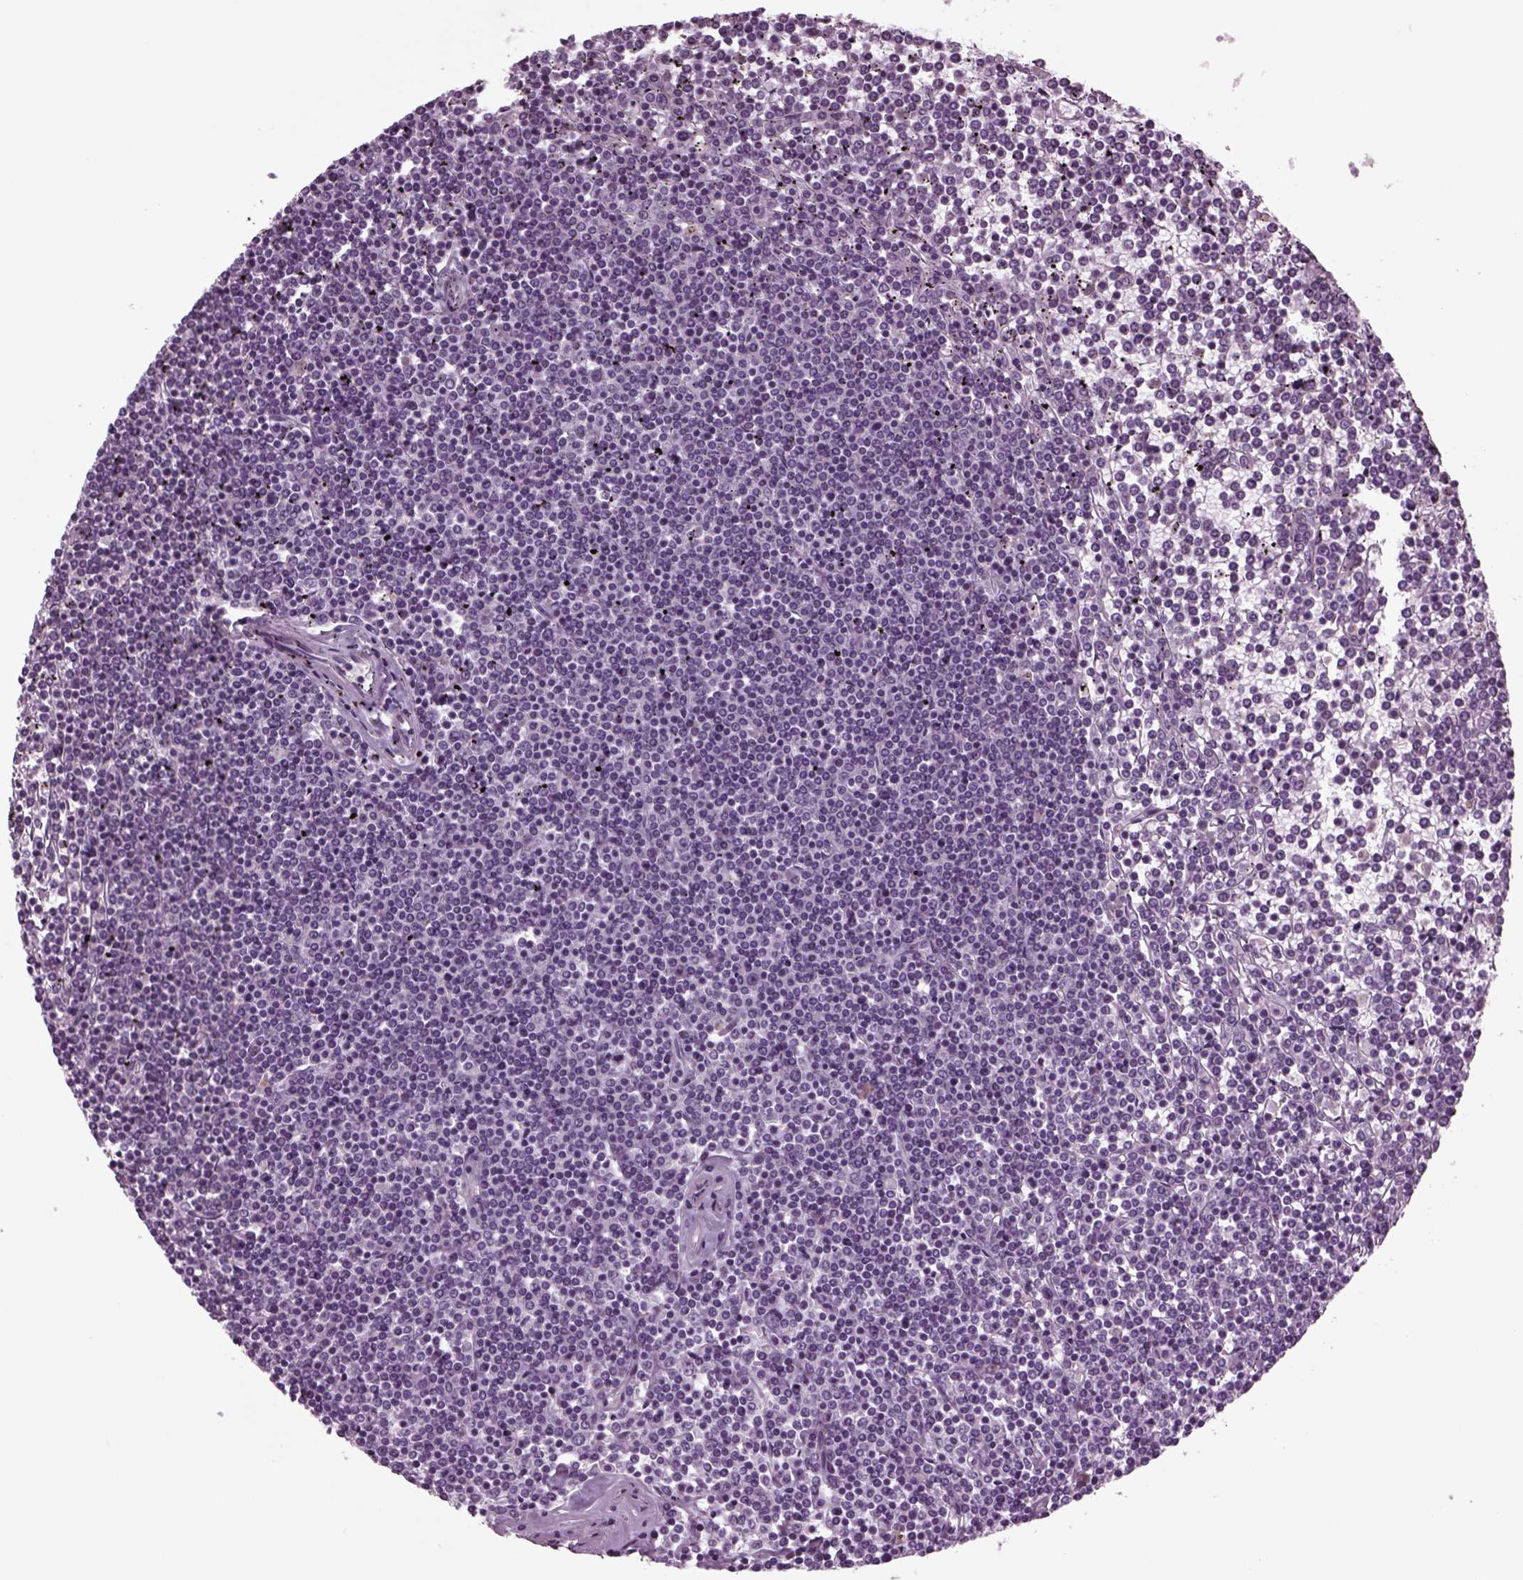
{"staining": {"intensity": "negative", "quantity": "none", "location": "none"}, "tissue": "lymphoma", "cell_type": "Tumor cells", "image_type": "cancer", "snomed": [{"axis": "morphology", "description": "Malignant lymphoma, non-Hodgkin's type, Low grade"}, {"axis": "topography", "description": "Spleen"}], "caption": "Human lymphoma stained for a protein using IHC shows no staining in tumor cells.", "gene": "ODF3", "patient": {"sex": "female", "age": 19}}